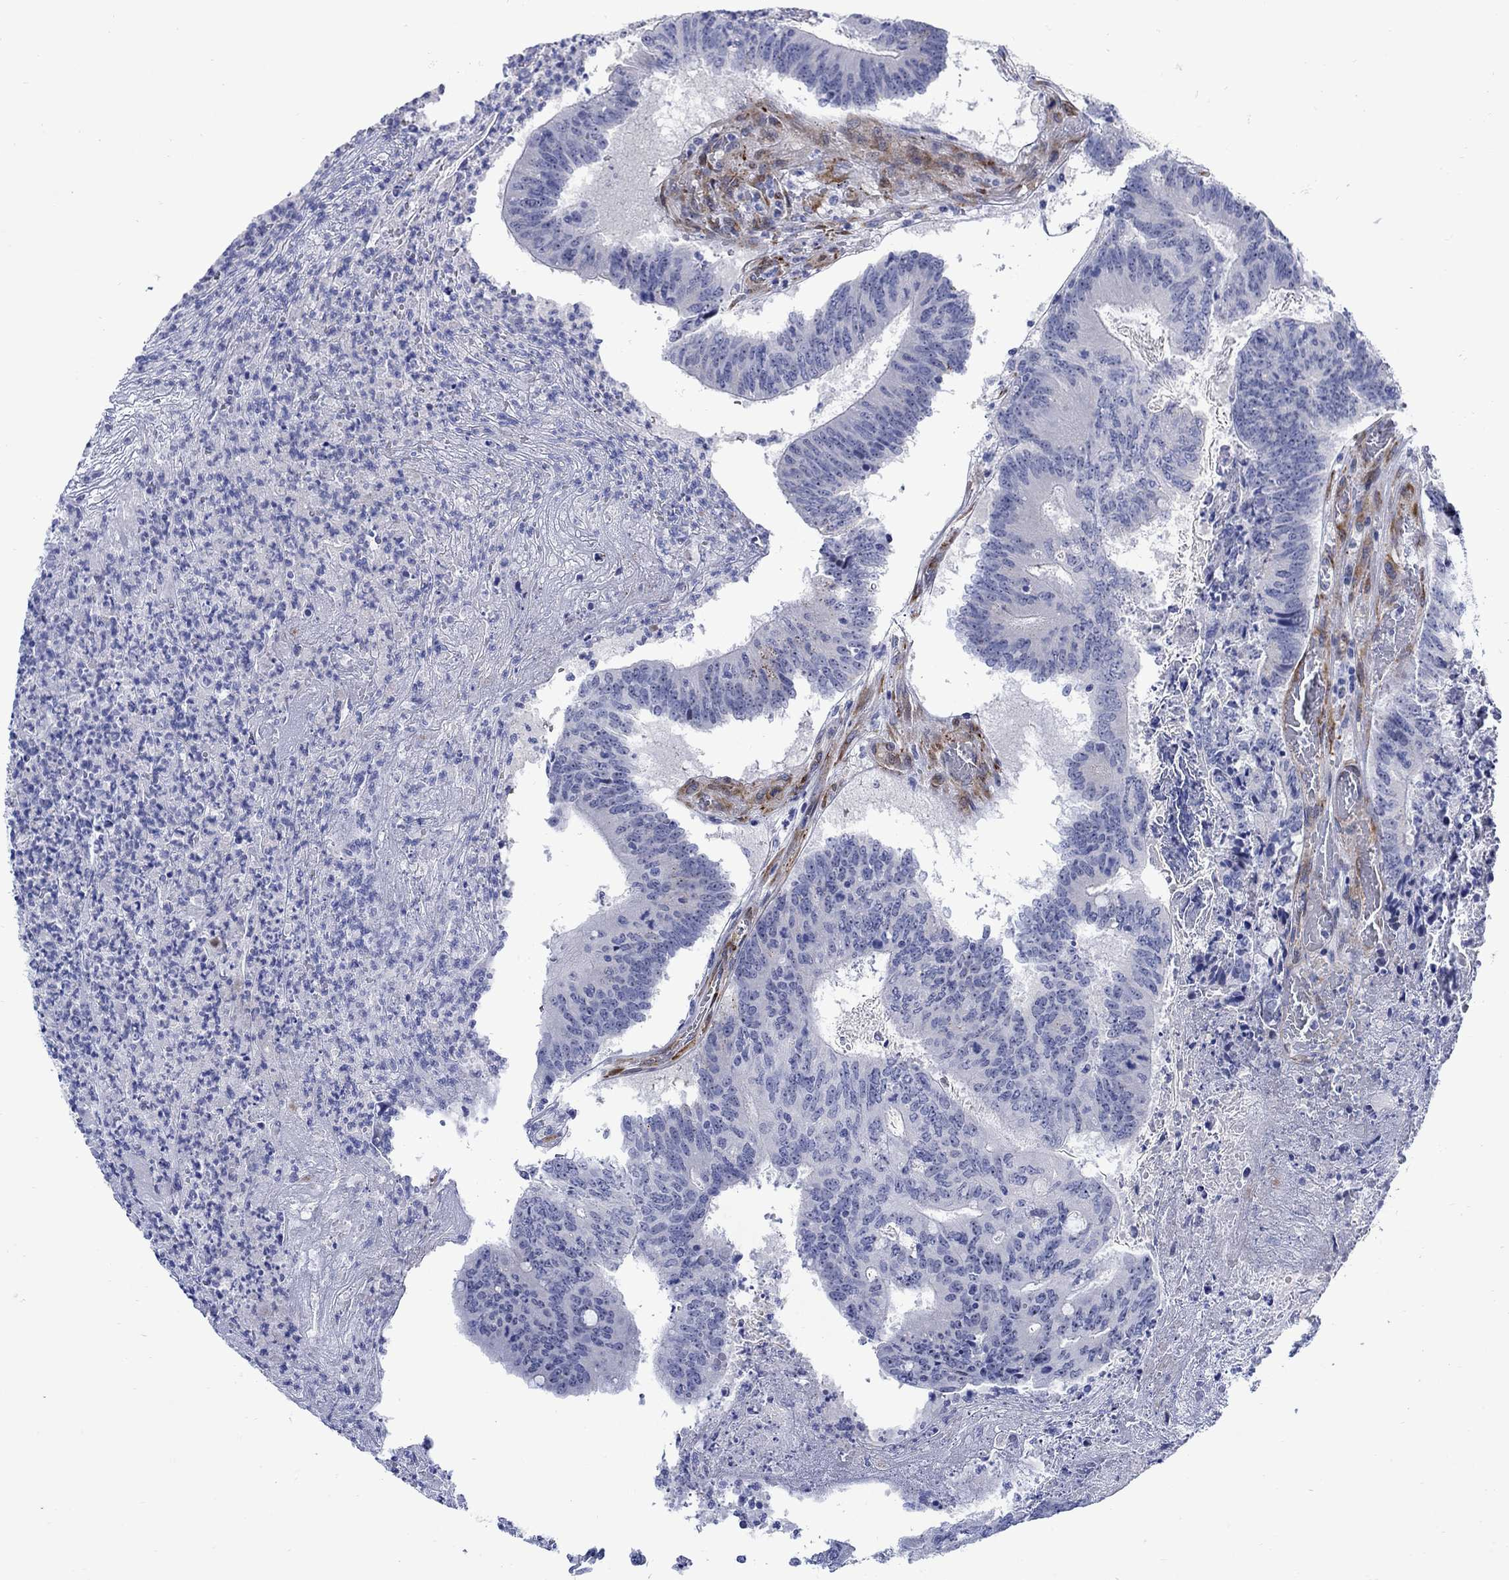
{"staining": {"intensity": "negative", "quantity": "none", "location": "none"}, "tissue": "colorectal cancer", "cell_type": "Tumor cells", "image_type": "cancer", "snomed": [{"axis": "morphology", "description": "Adenocarcinoma, NOS"}, {"axis": "topography", "description": "Colon"}], "caption": "Immunohistochemical staining of human colorectal cancer exhibits no significant positivity in tumor cells.", "gene": "KSR2", "patient": {"sex": "female", "age": 70}}